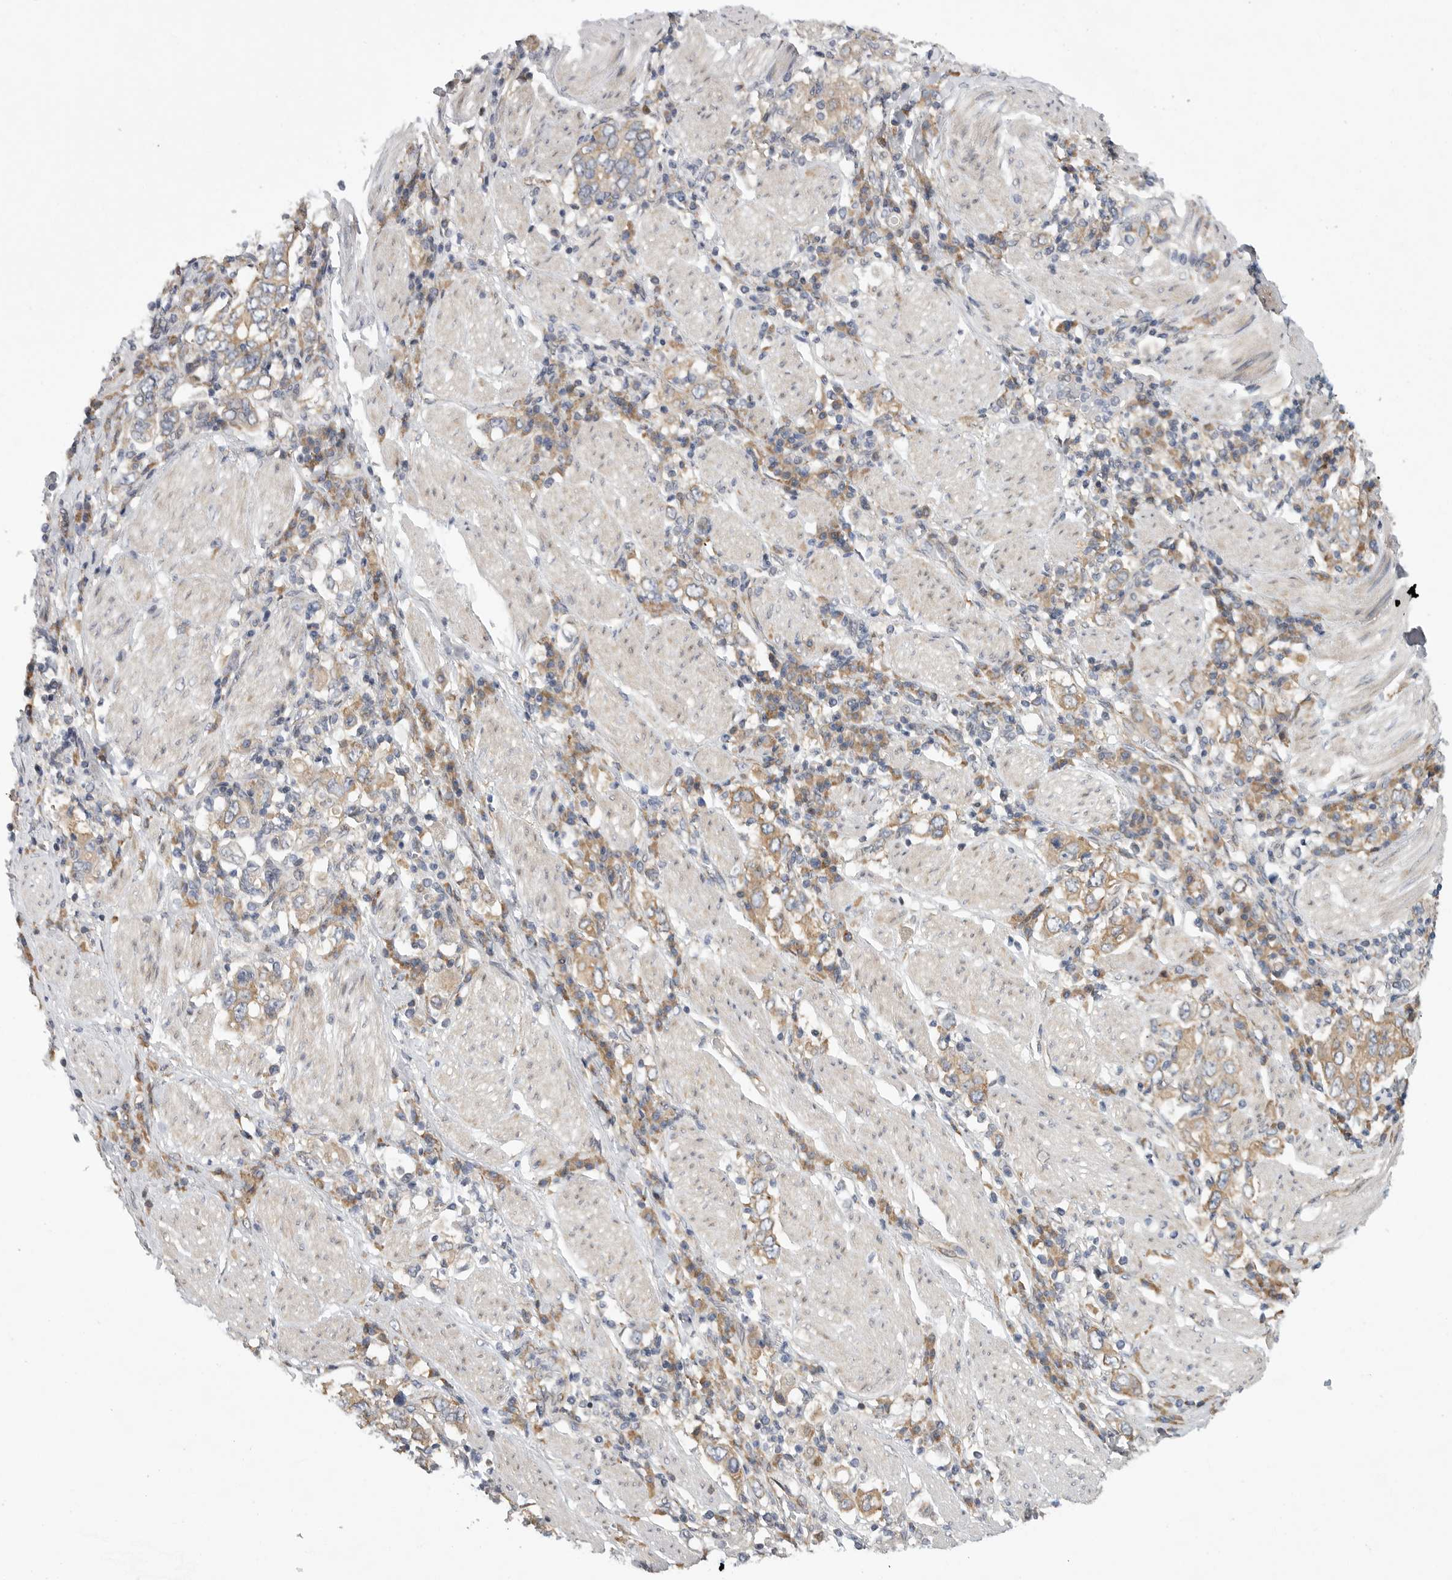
{"staining": {"intensity": "moderate", "quantity": ">75%", "location": "cytoplasmic/membranous"}, "tissue": "stomach cancer", "cell_type": "Tumor cells", "image_type": "cancer", "snomed": [{"axis": "morphology", "description": "Adenocarcinoma, NOS"}, {"axis": "topography", "description": "Stomach, upper"}], "caption": "Moderate cytoplasmic/membranous staining is identified in approximately >75% of tumor cells in stomach cancer (adenocarcinoma). Using DAB (brown) and hematoxylin (blue) stains, captured at high magnification using brightfield microscopy.", "gene": "FBXO43", "patient": {"sex": "male", "age": 62}}